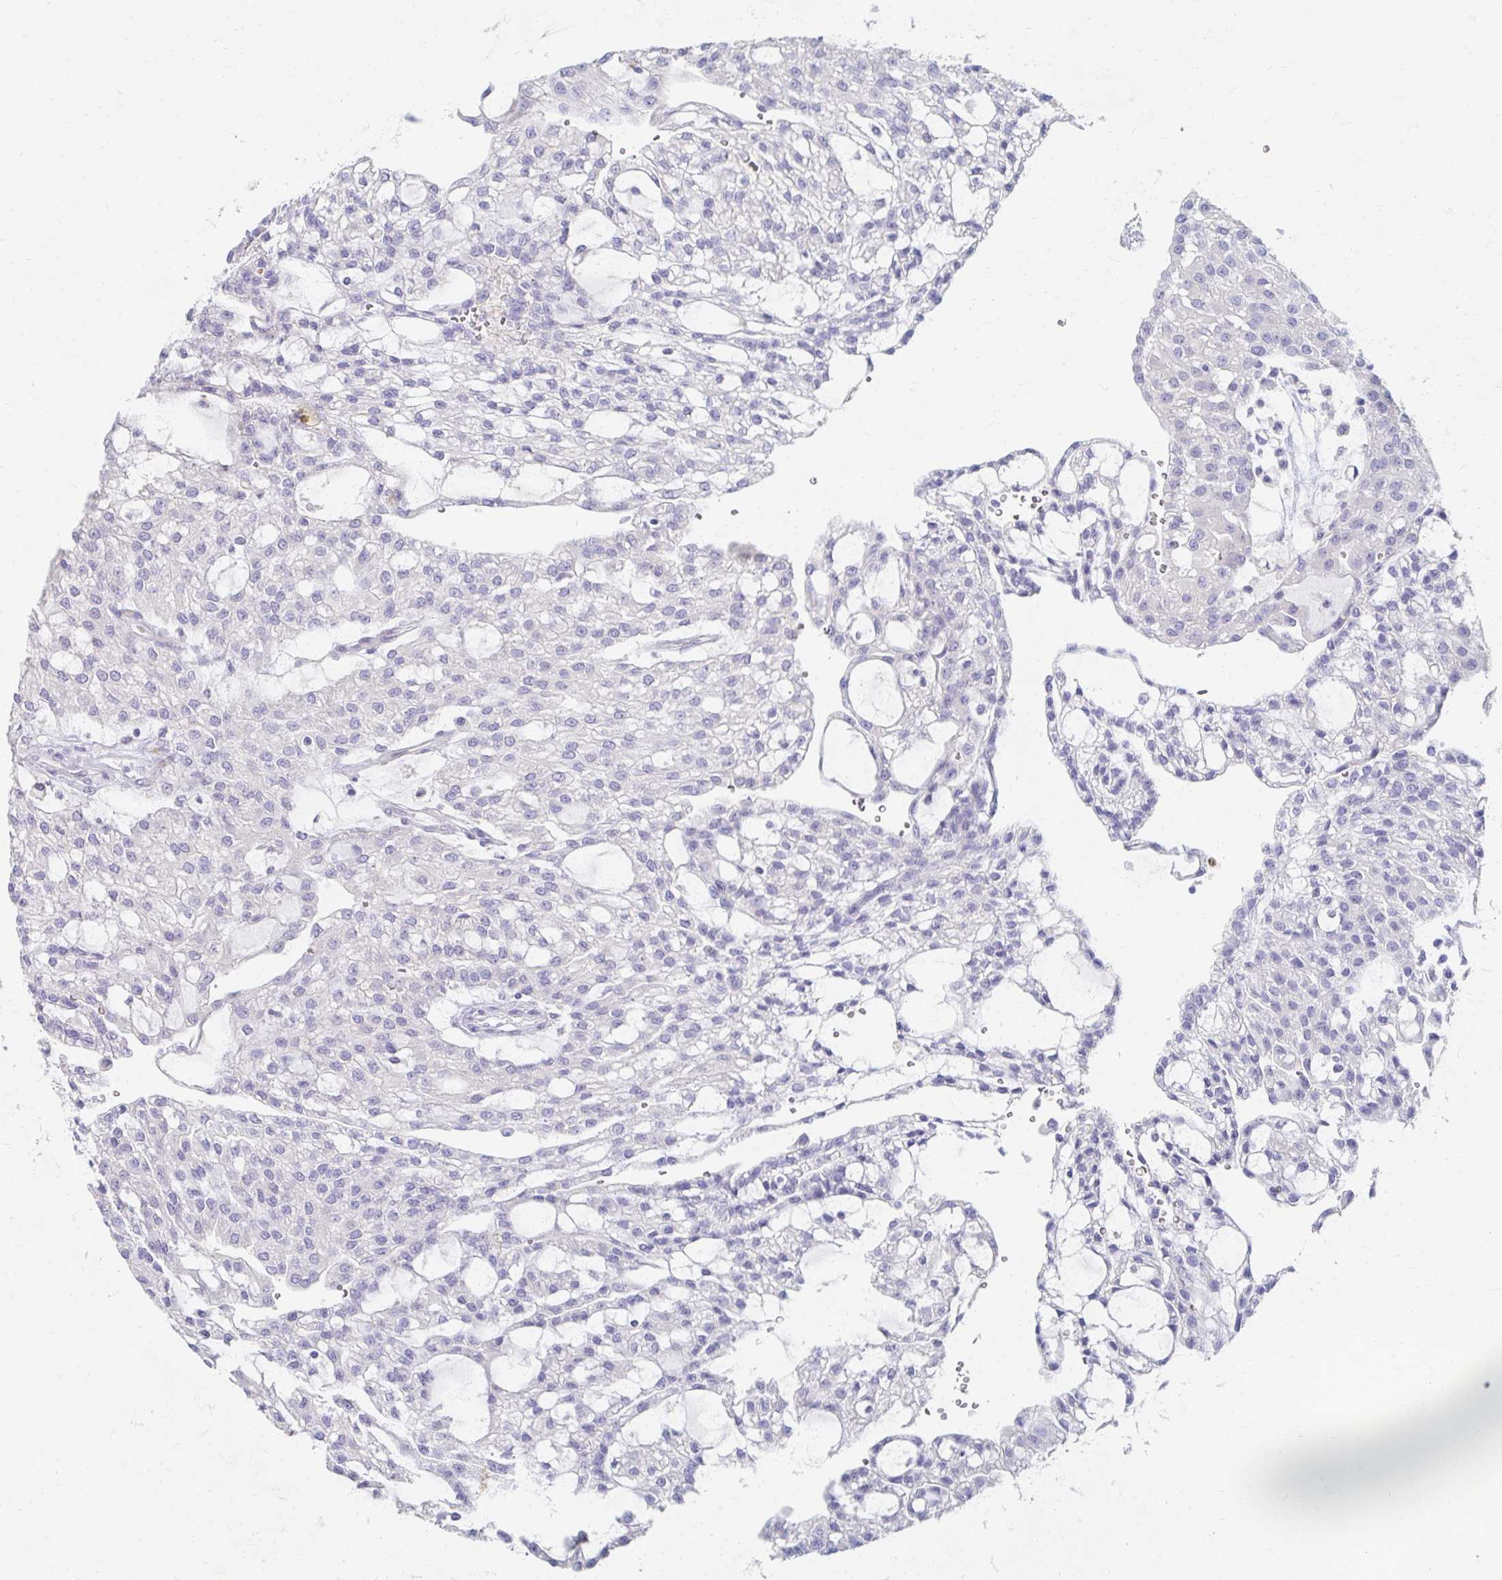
{"staining": {"intensity": "negative", "quantity": "none", "location": "none"}, "tissue": "renal cancer", "cell_type": "Tumor cells", "image_type": "cancer", "snomed": [{"axis": "morphology", "description": "Adenocarcinoma, NOS"}, {"axis": "topography", "description": "Kidney"}], "caption": "Immunohistochemistry (IHC) micrograph of human adenocarcinoma (renal) stained for a protein (brown), which displays no expression in tumor cells. (Immunohistochemistry, brightfield microscopy, high magnification).", "gene": "MYLK2", "patient": {"sex": "male", "age": 63}}